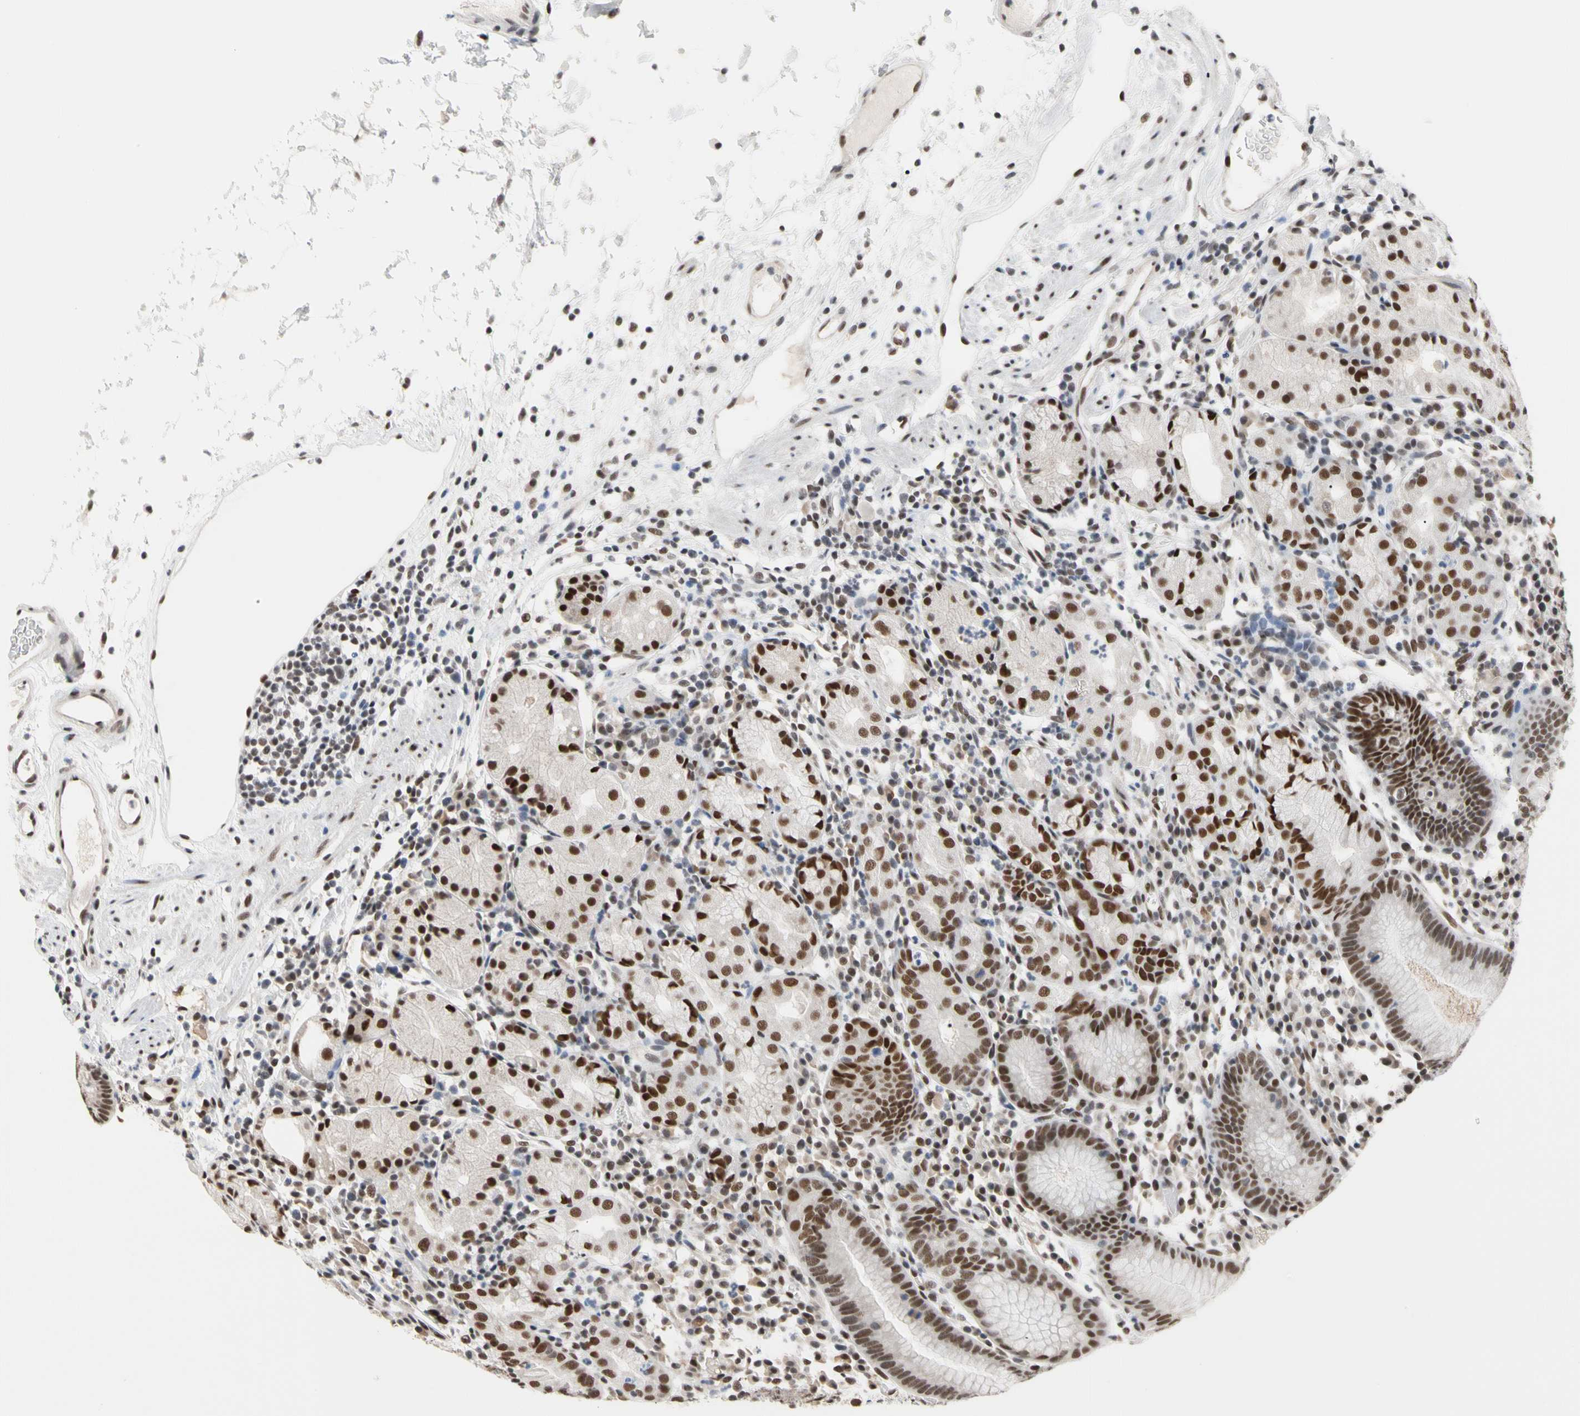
{"staining": {"intensity": "strong", "quantity": "25%-75%", "location": "nuclear"}, "tissue": "stomach", "cell_type": "Glandular cells", "image_type": "normal", "snomed": [{"axis": "morphology", "description": "Normal tissue, NOS"}, {"axis": "topography", "description": "Stomach"}, {"axis": "topography", "description": "Stomach, lower"}], "caption": "A histopathology image of human stomach stained for a protein demonstrates strong nuclear brown staining in glandular cells. (IHC, brightfield microscopy, high magnification).", "gene": "FAM98B", "patient": {"sex": "female", "age": 75}}